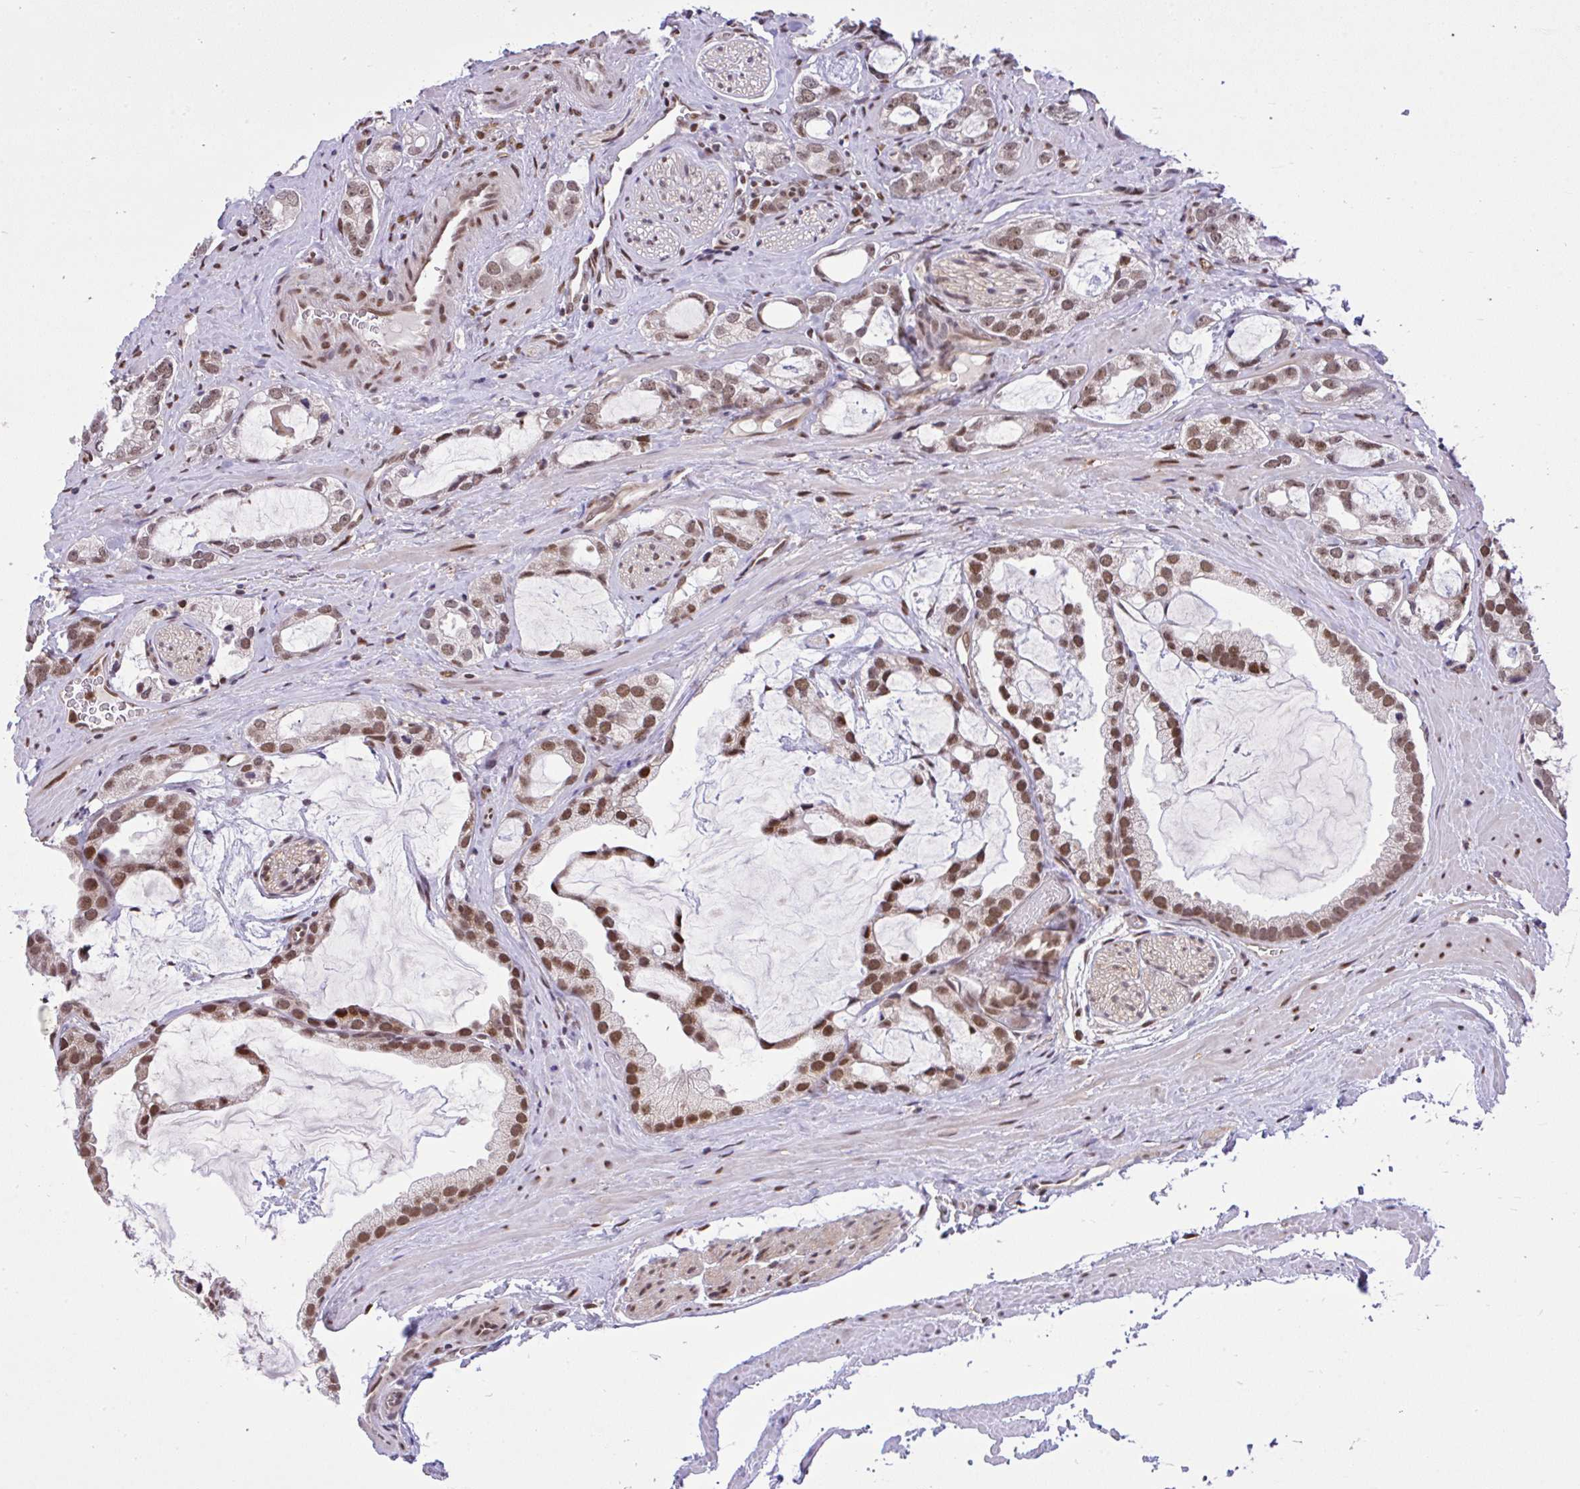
{"staining": {"intensity": "moderate", "quantity": "25%-75%", "location": "nuclear"}, "tissue": "prostate cancer", "cell_type": "Tumor cells", "image_type": "cancer", "snomed": [{"axis": "morphology", "description": "Adenocarcinoma, Medium grade"}, {"axis": "topography", "description": "Prostate"}], "caption": "Immunohistochemical staining of human medium-grade adenocarcinoma (prostate) demonstrates medium levels of moderate nuclear protein staining in about 25%-75% of tumor cells.", "gene": "GLIS3", "patient": {"sex": "male", "age": 57}}